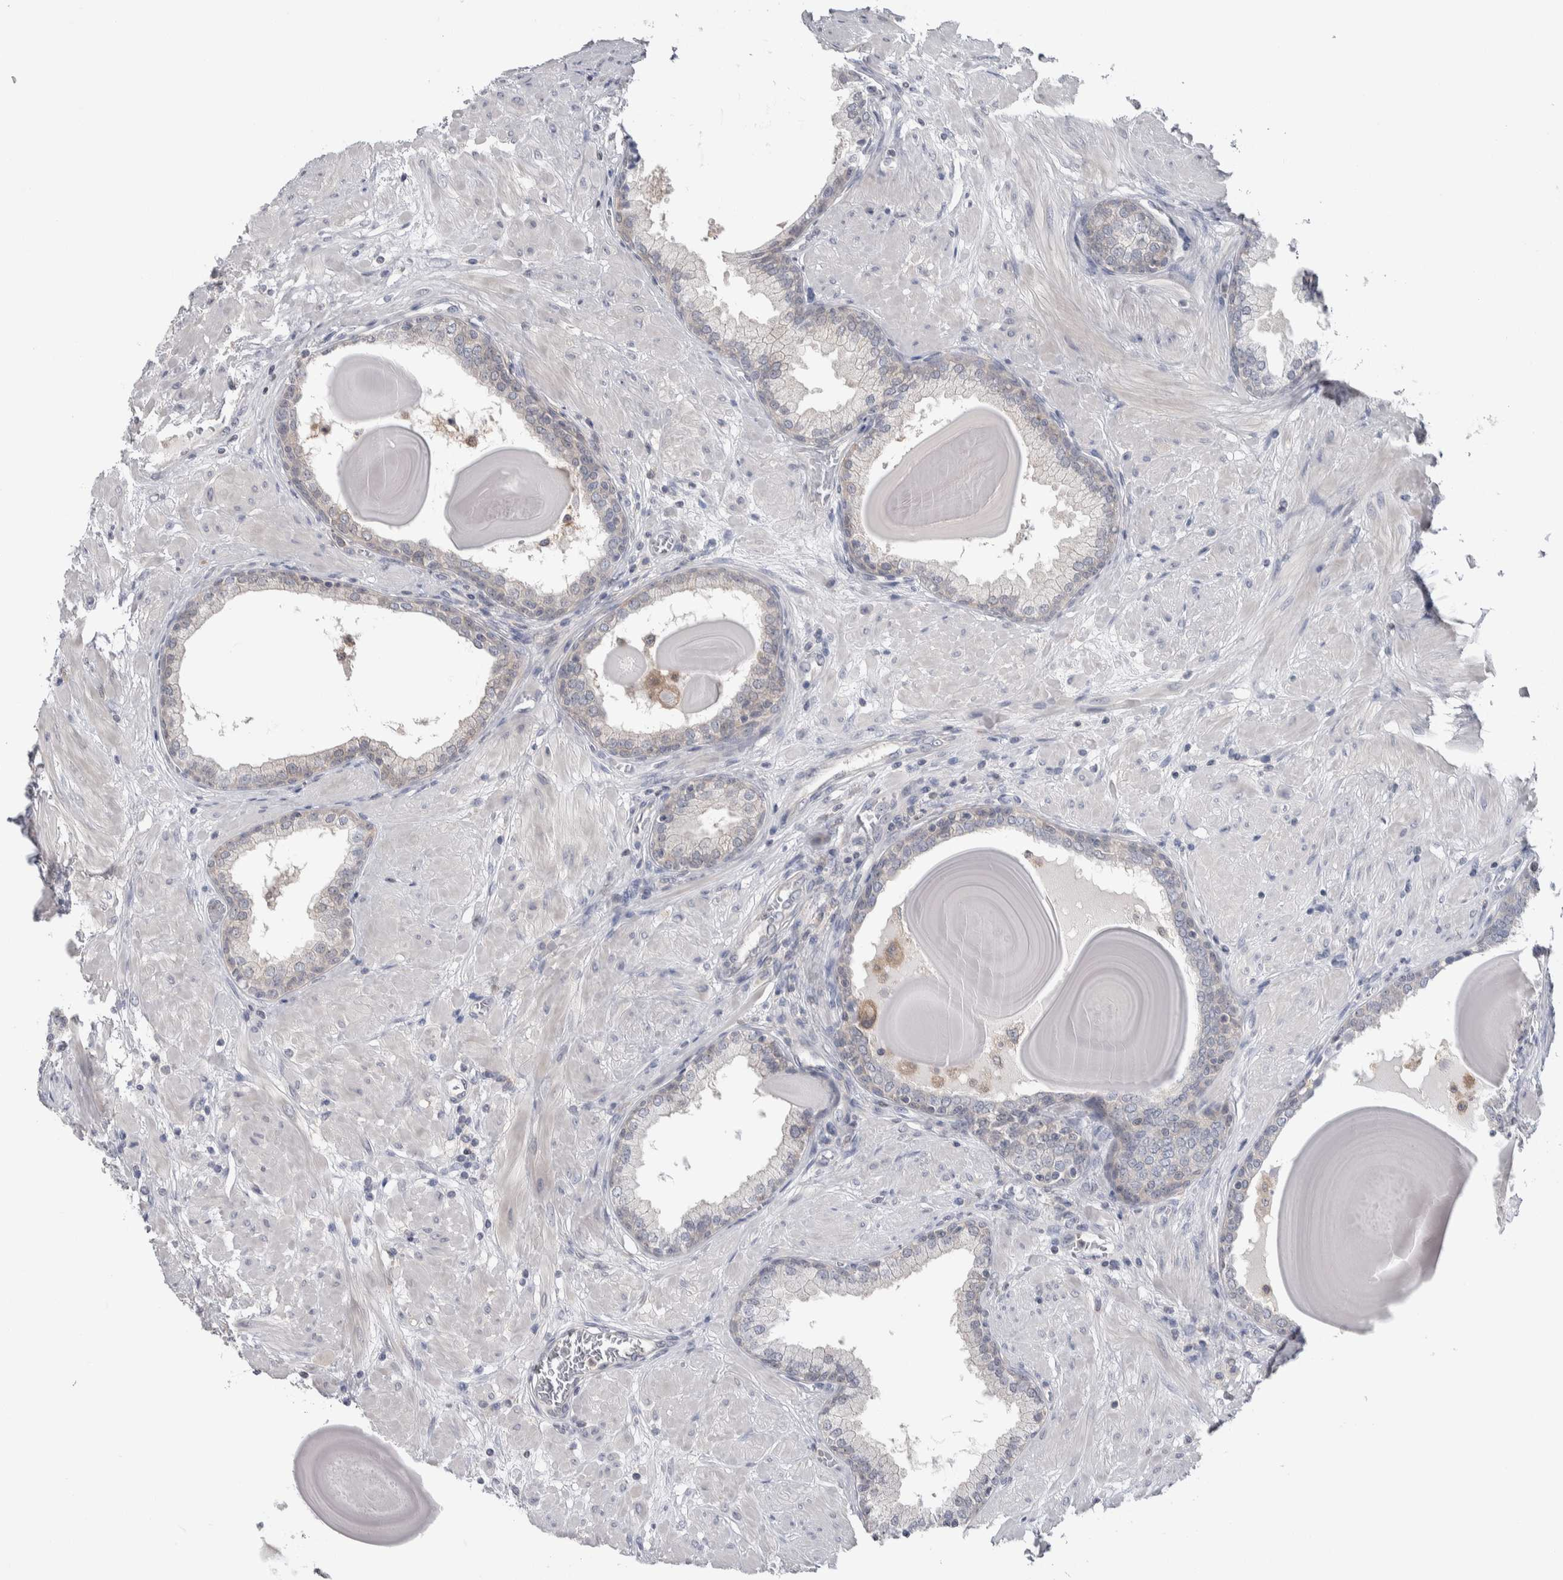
{"staining": {"intensity": "weak", "quantity": "<25%", "location": "cytoplasmic/membranous"}, "tissue": "prostate", "cell_type": "Glandular cells", "image_type": "normal", "snomed": [{"axis": "morphology", "description": "Normal tissue, NOS"}, {"axis": "topography", "description": "Prostate"}], "caption": "Immunohistochemistry micrograph of normal prostate: prostate stained with DAB (3,3'-diaminobenzidine) demonstrates no significant protein staining in glandular cells. (IHC, brightfield microscopy, high magnification).", "gene": "HTATIP2", "patient": {"sex": "male", "age": 51}}